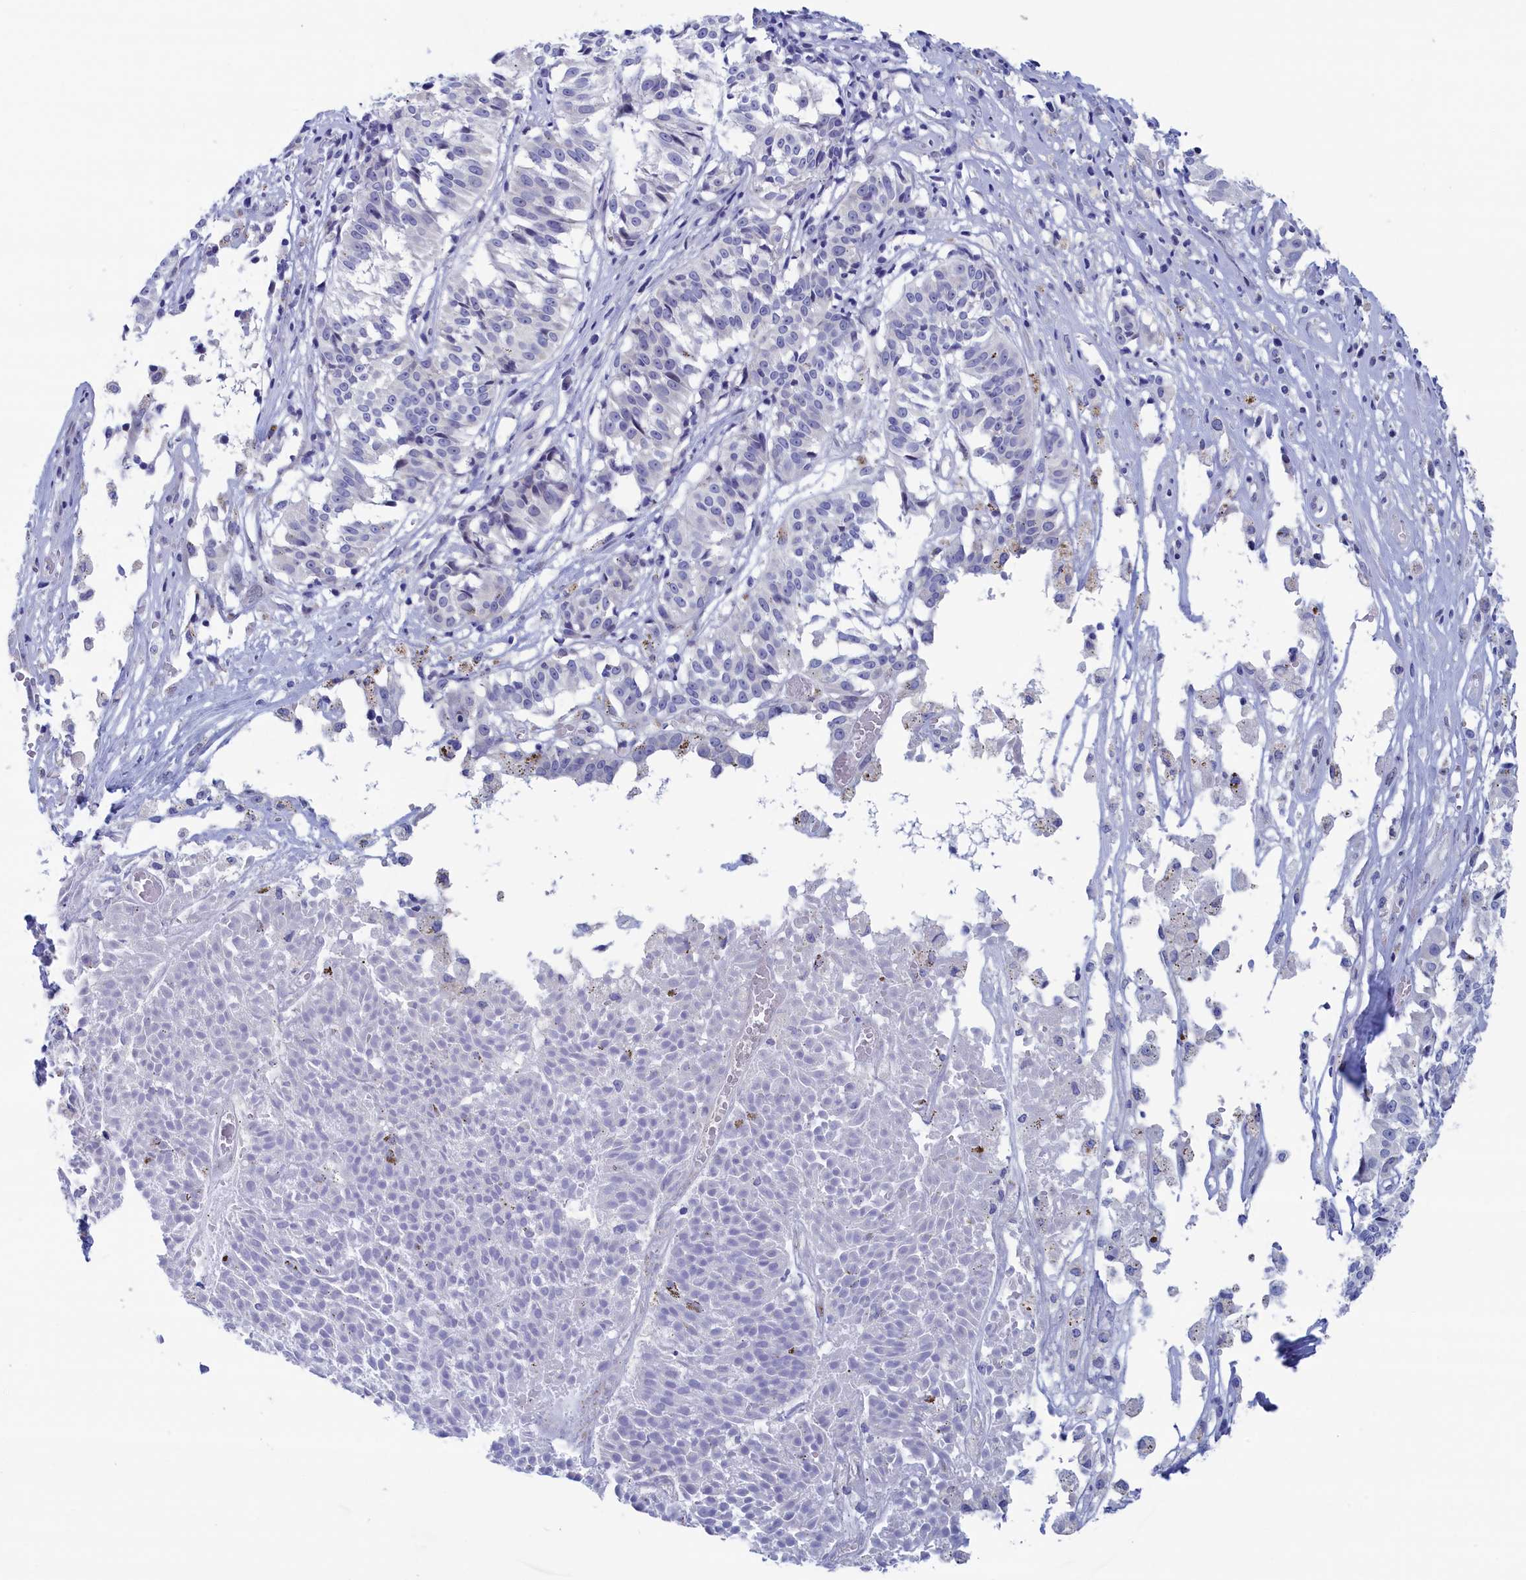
{"staining": {"intensity": "negative", "quantity": "none", "location": "none"}, "tissue": "melanoma", "cell_type": "Tumor cells", "image_type": "cancer", "snomed": [{"axis": "morphology", "description": "Malignant melanoma, NOS"}, {"axis": "topography", "description": "Skin"}], "caption": "Immunohistochemical staining of human malignant melanoma exhibits no significant staining in tumor cells.", "gene": "WDR83", "patient": {"sex": "female", "age": 72}}